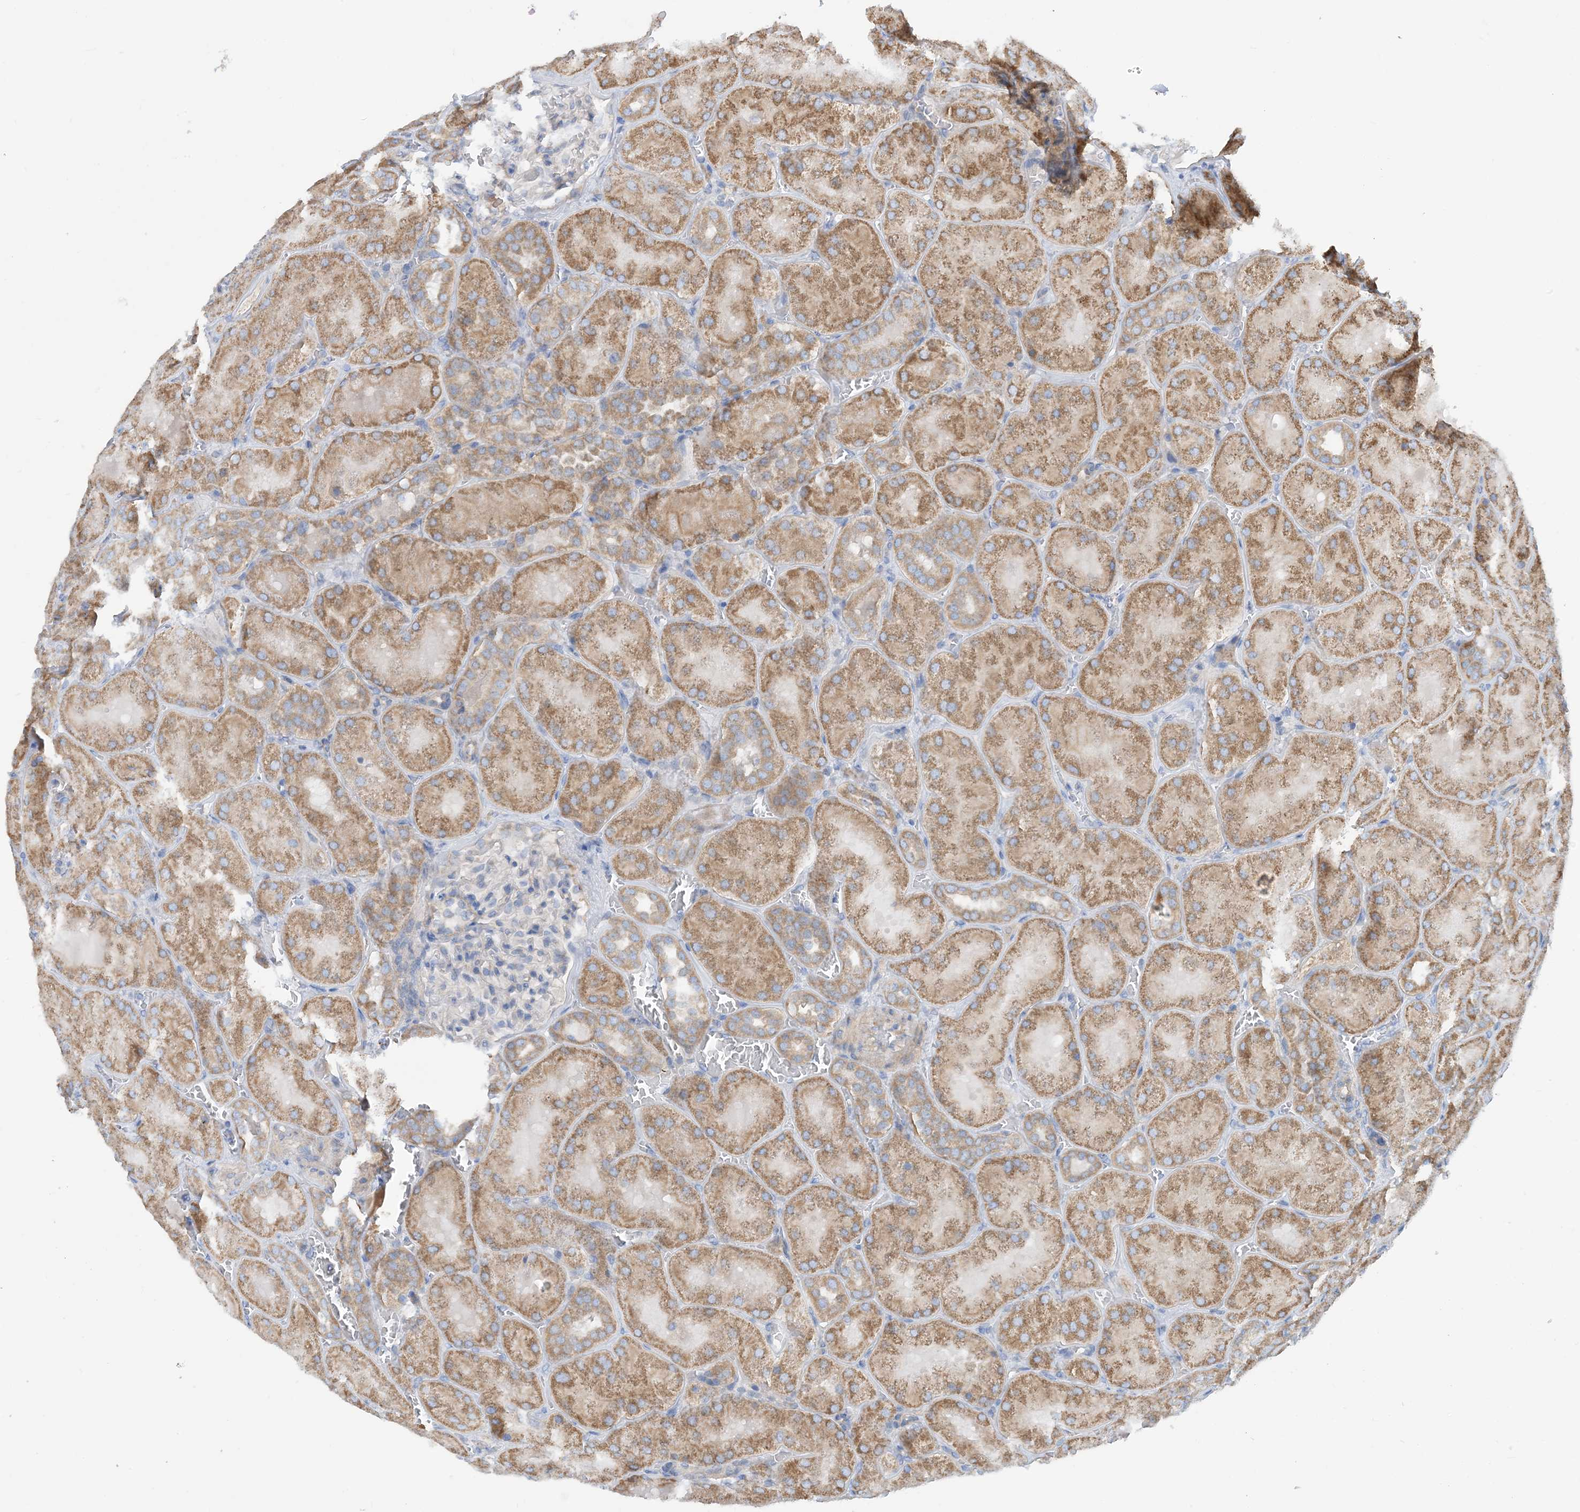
{"staining": {"intensity": "negative", "quantity": "none", "location": "none"}, "tissue": "kidney", "cell_type": "Cells in glomeruli", "image_type": "normal", "snomed": [{"axis": "morphology", "description": "Normal tissue, NOS"}, {"axis": "topography", "description": "Kidney"}], "caption": "DAB immunohistochemical staining of normal kidney displays no significant staining in cells in glomeruli.", "gene": "PHOSPHO2", "patient": {"sex": "male", "age": 28}}